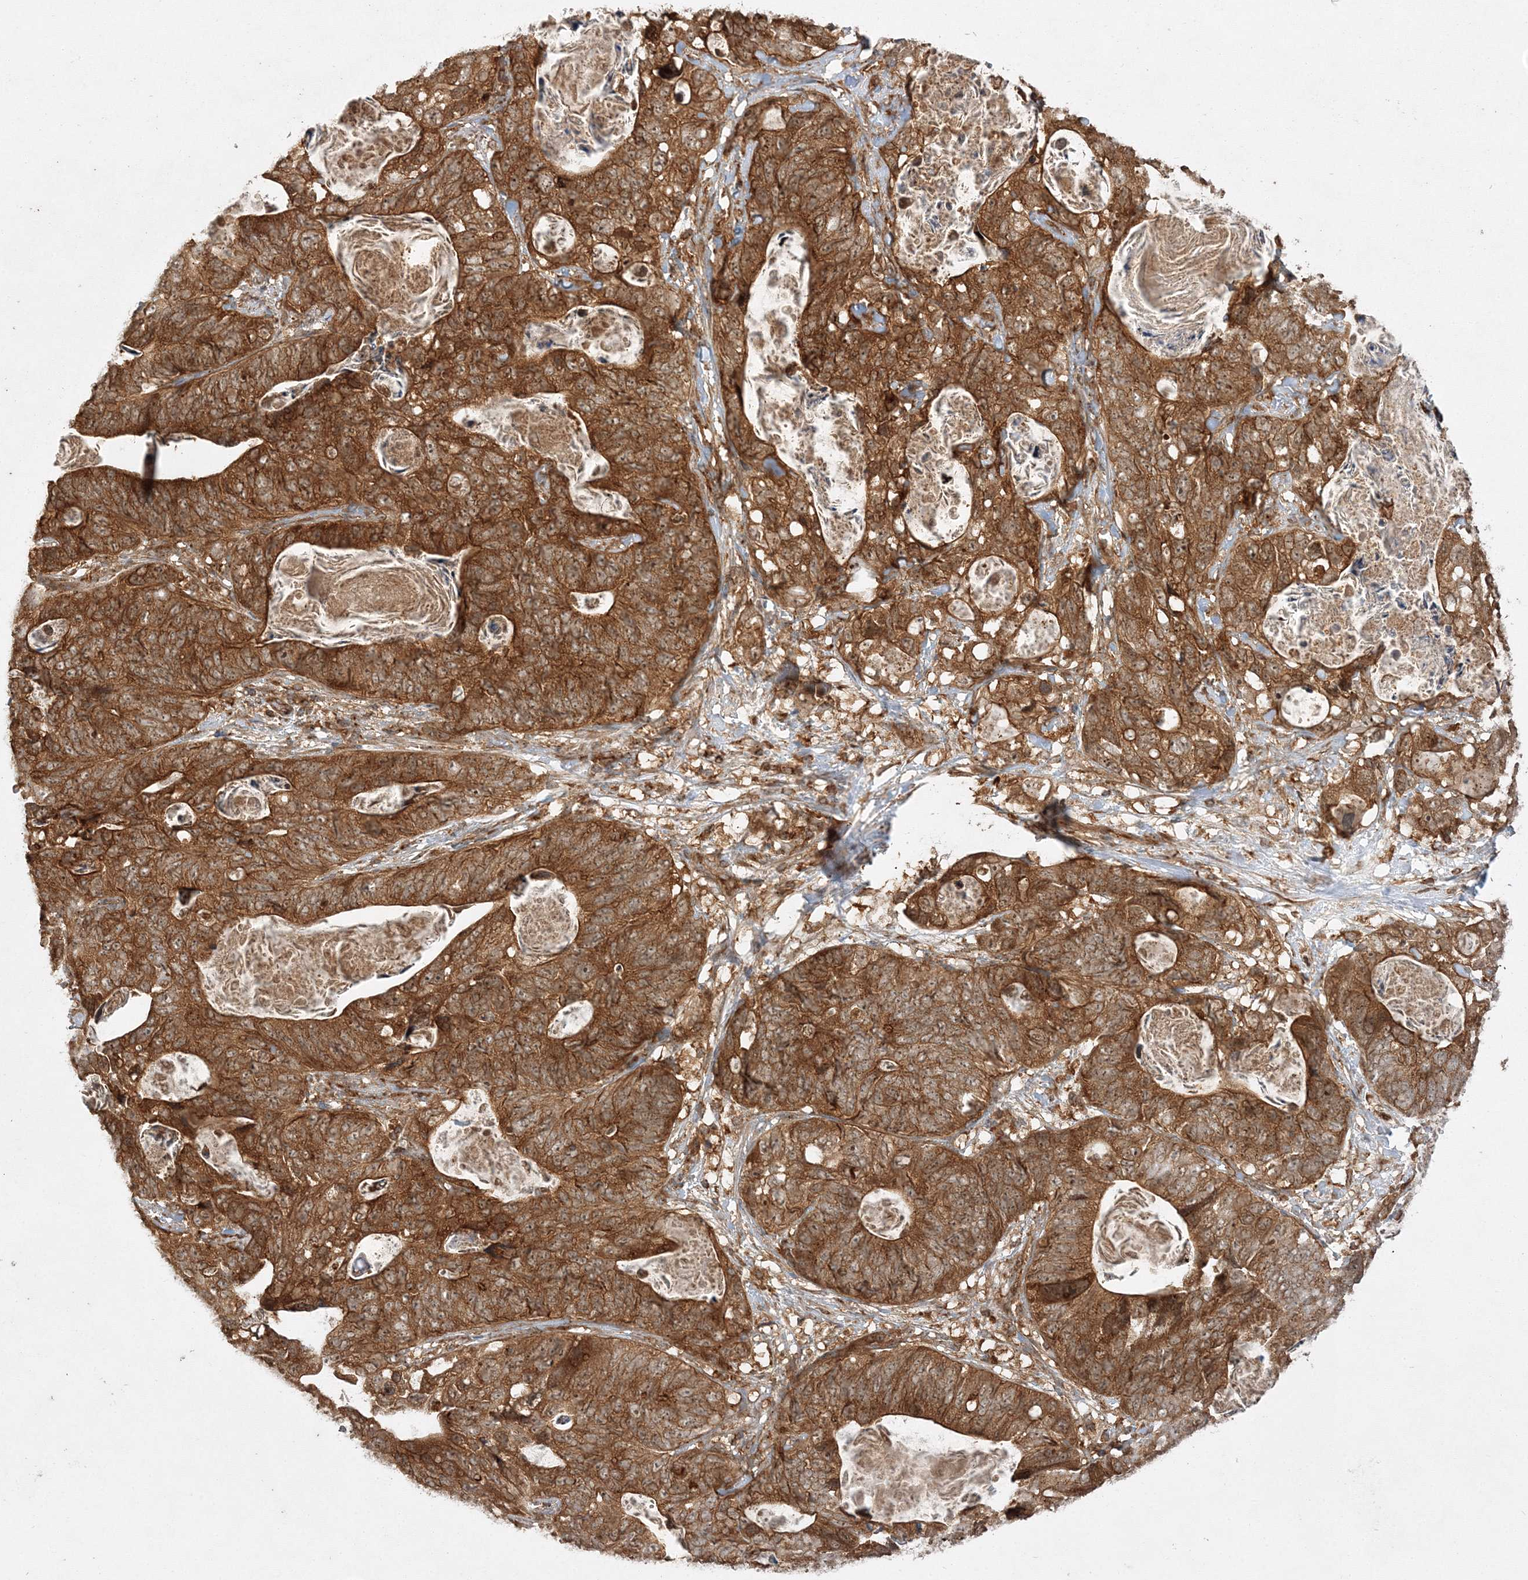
{"staining": {"intensity": "strong", "quantity": ">75%", "location": "cytoplasmic/membranous"}, "tissue": "stomach cancer", "cell_type": "Tumor cells", "image_type": "cancer", "snomed": [{"axis": "morphology", "description": "Normal tissue, NOS"}, {"axis": "morphology", "description": "Adenocarcinoma, NOS"}, {"axis": "topography", "description": "Stomach"}], "caption": "Stomach adenocarcinoma stained for a protein (brown) reveals strong cytoplasmic/membranous positive positivity in about >75% of tumor cells.", "gene": "WDR37", "patient": {"sex": "female", "age": 89}}